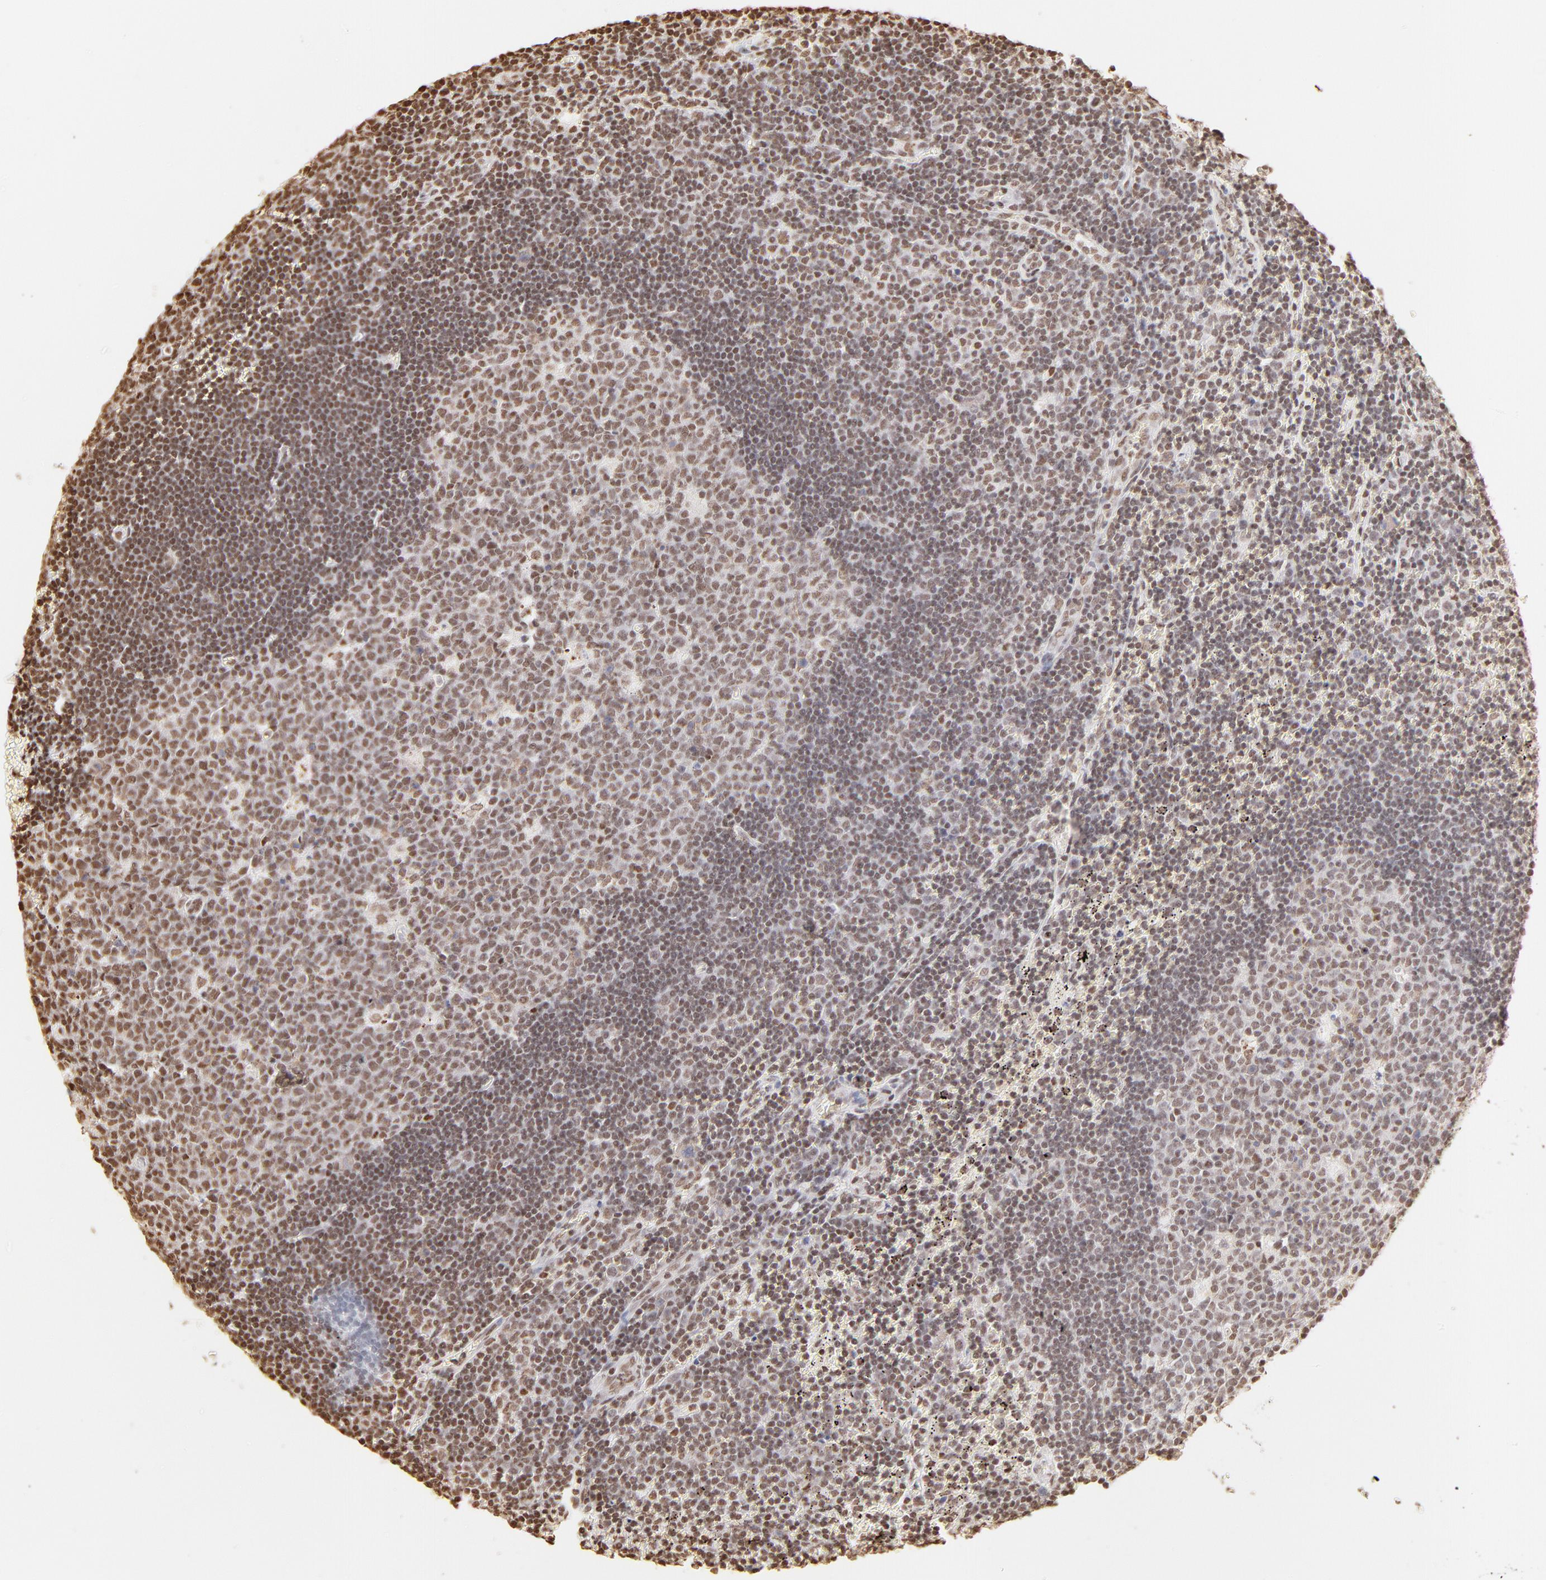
{"staining": {"intensity": "moderate", "quantity": "25%-75%", "location": "nuclear"}, "tissue": "lymph node", "cell_type": "Germinal center cells", "image_type": "normal", "snomed": [{"axis": "morphology", "description": "Normal tissue, NOS"}, {"axis": "topography", "description": "Lymph node"}, {"axis": "topography", "description": "Salivary gland"}], "caption": "About 25%-75% of germinal center cells in unremarkable lymph node reveal moderate nuclear protein positivity as visualized by brown immunohistochemical staining.", "gene": "ZNF540", "patient": {"sex": "male", "age": 8}}